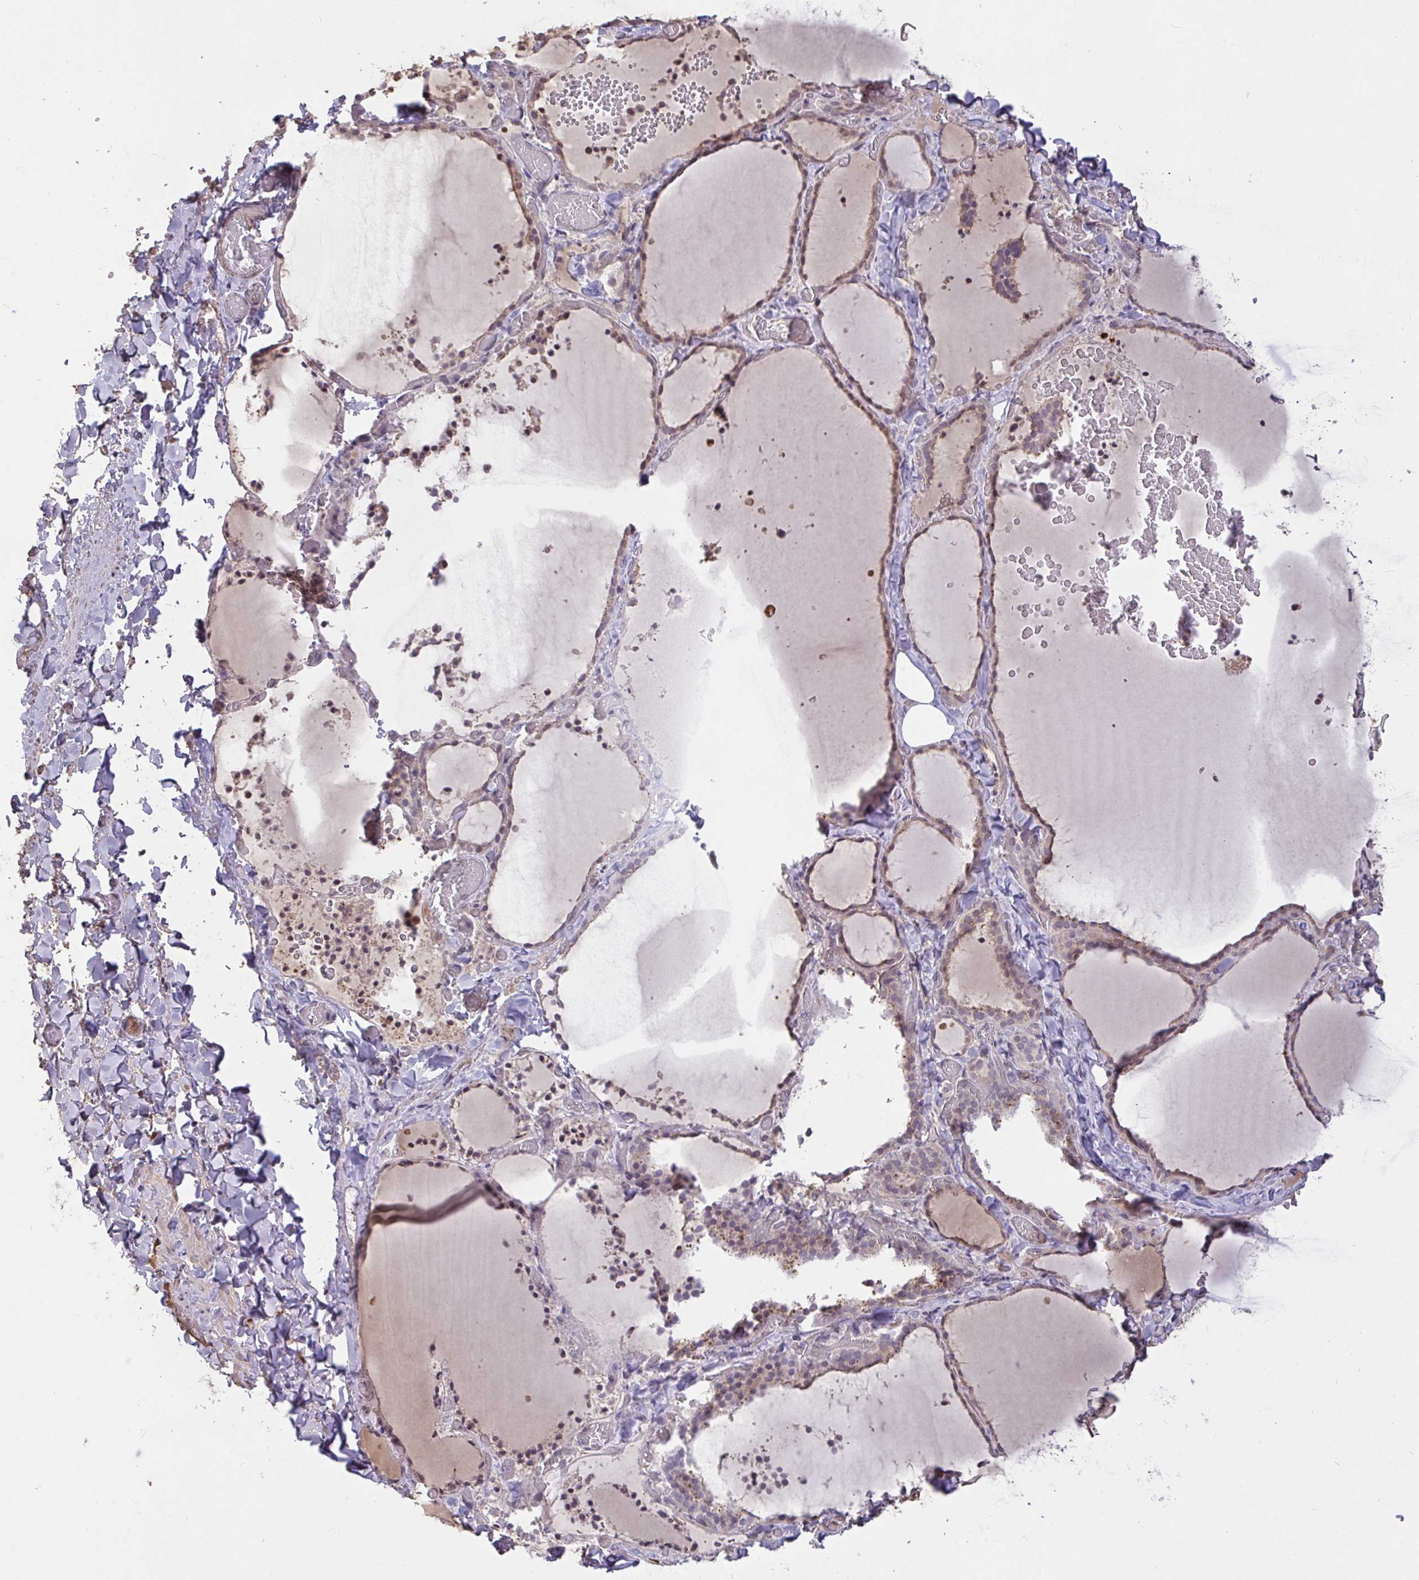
{"staining": {"intensity": "weak", "quantity": "25%-75%", "location": "cytoplasmic/membranous,nuclear"}, "tissue": "thyroid gland", "cell_type": "Glandular cells", "image_type": "normal", "snomed": [{"axis": "morphology", "description": "Normal tissue, NOS"}, {"axis": "topography", "description": "Thyroid gland"}], "caption": "Human thyroid gland stained with a brown dye displays weak cytoplasmic/membranous,nuclear positive positivity in approximately 25%-75% of glandular cells.", "gene": "FCER1A", "patient": {"sex": "female", "age": 22}}